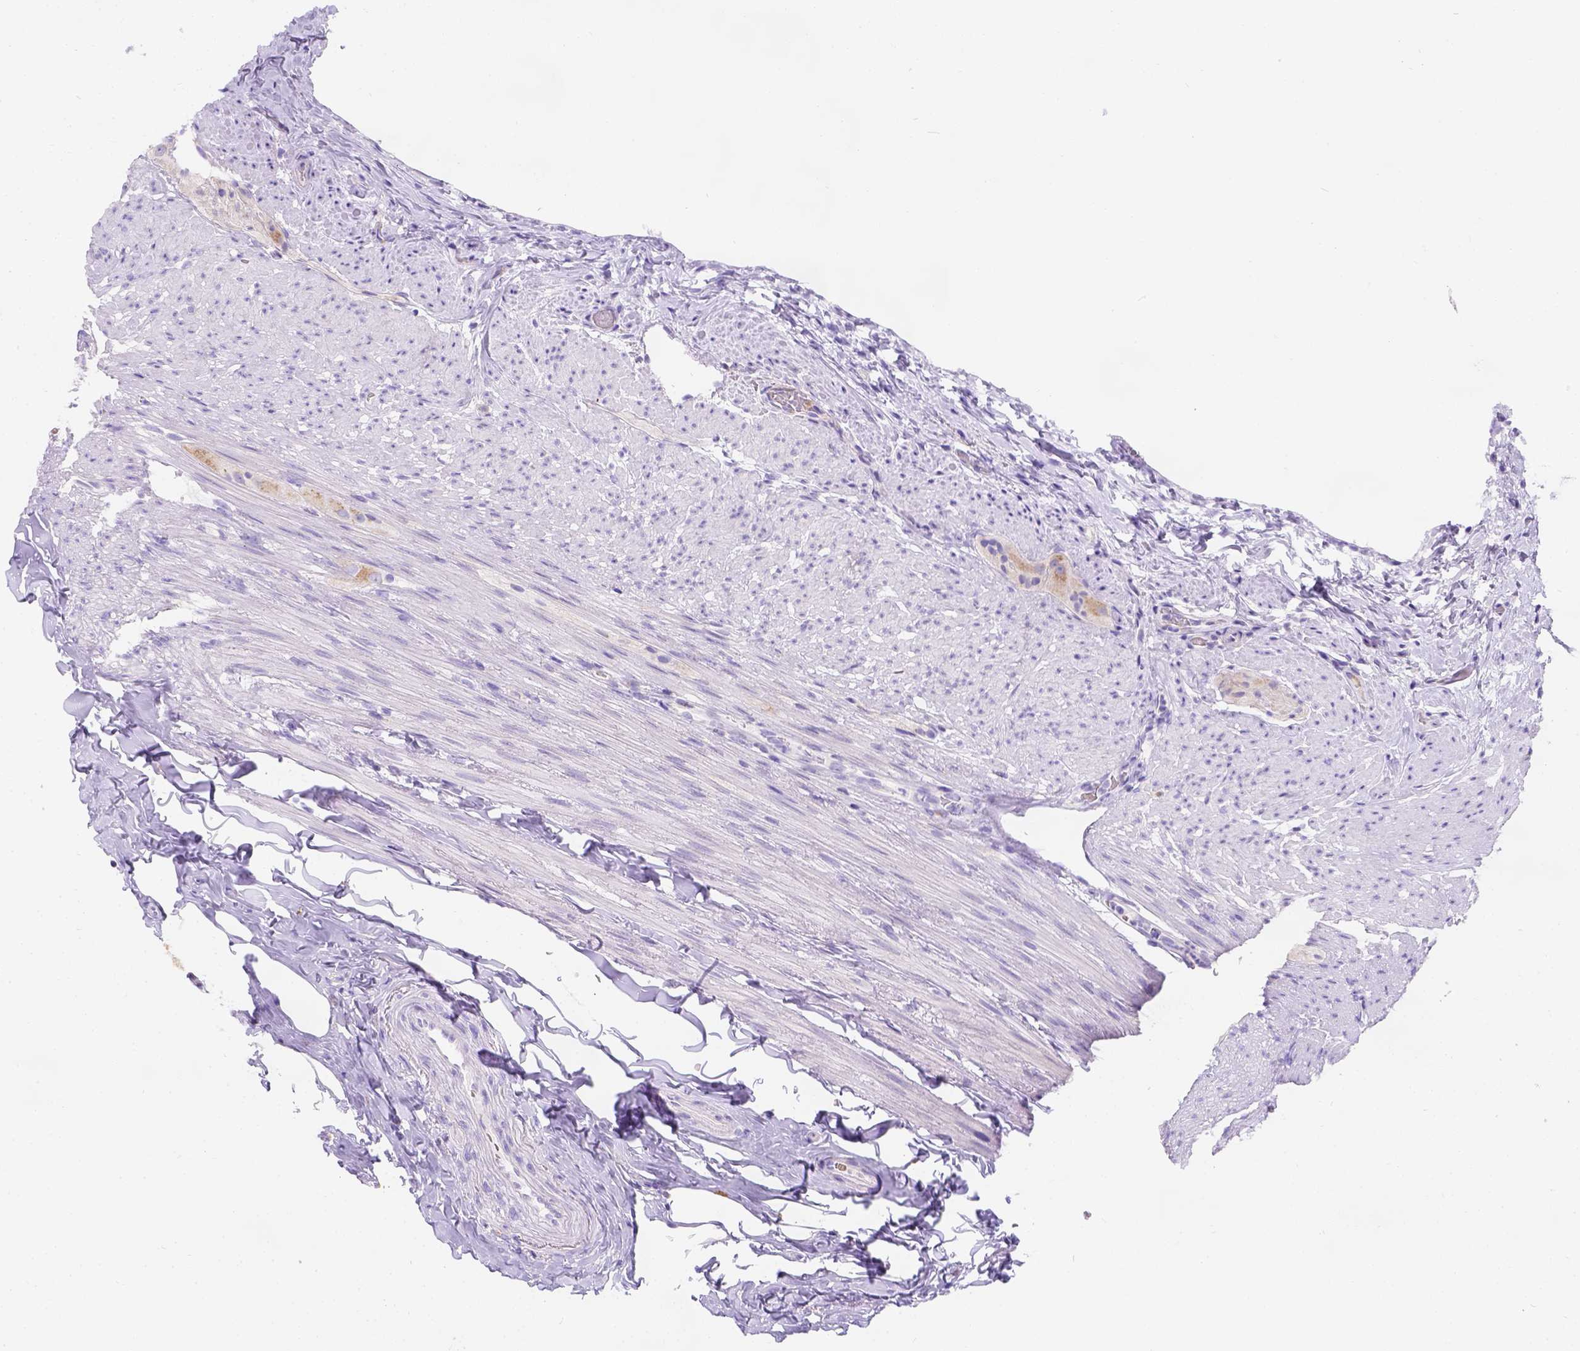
{"staining": {"intensity": "moderate", "quantity": "<25%", "location": "cytoplasmic/membranous"}, "tissue": "appendix", "cell_type": "Glandular cells", "image_type": "normal", "snomed": [{"axis": "morphology", "description": "Normal tissue, NOS"}, {"axis": "topography", "description": "Appendix"}], "caption": "Immunohistochemistry (IHC) micrograph of unremarkable human appendix stained for a protein (brown), which displays low levels of moderate cytoplasmic/membranous expression in about <25% of glandular cells.", "gene": "PHF7", "patient": {"sex": "male", "age": 47}}